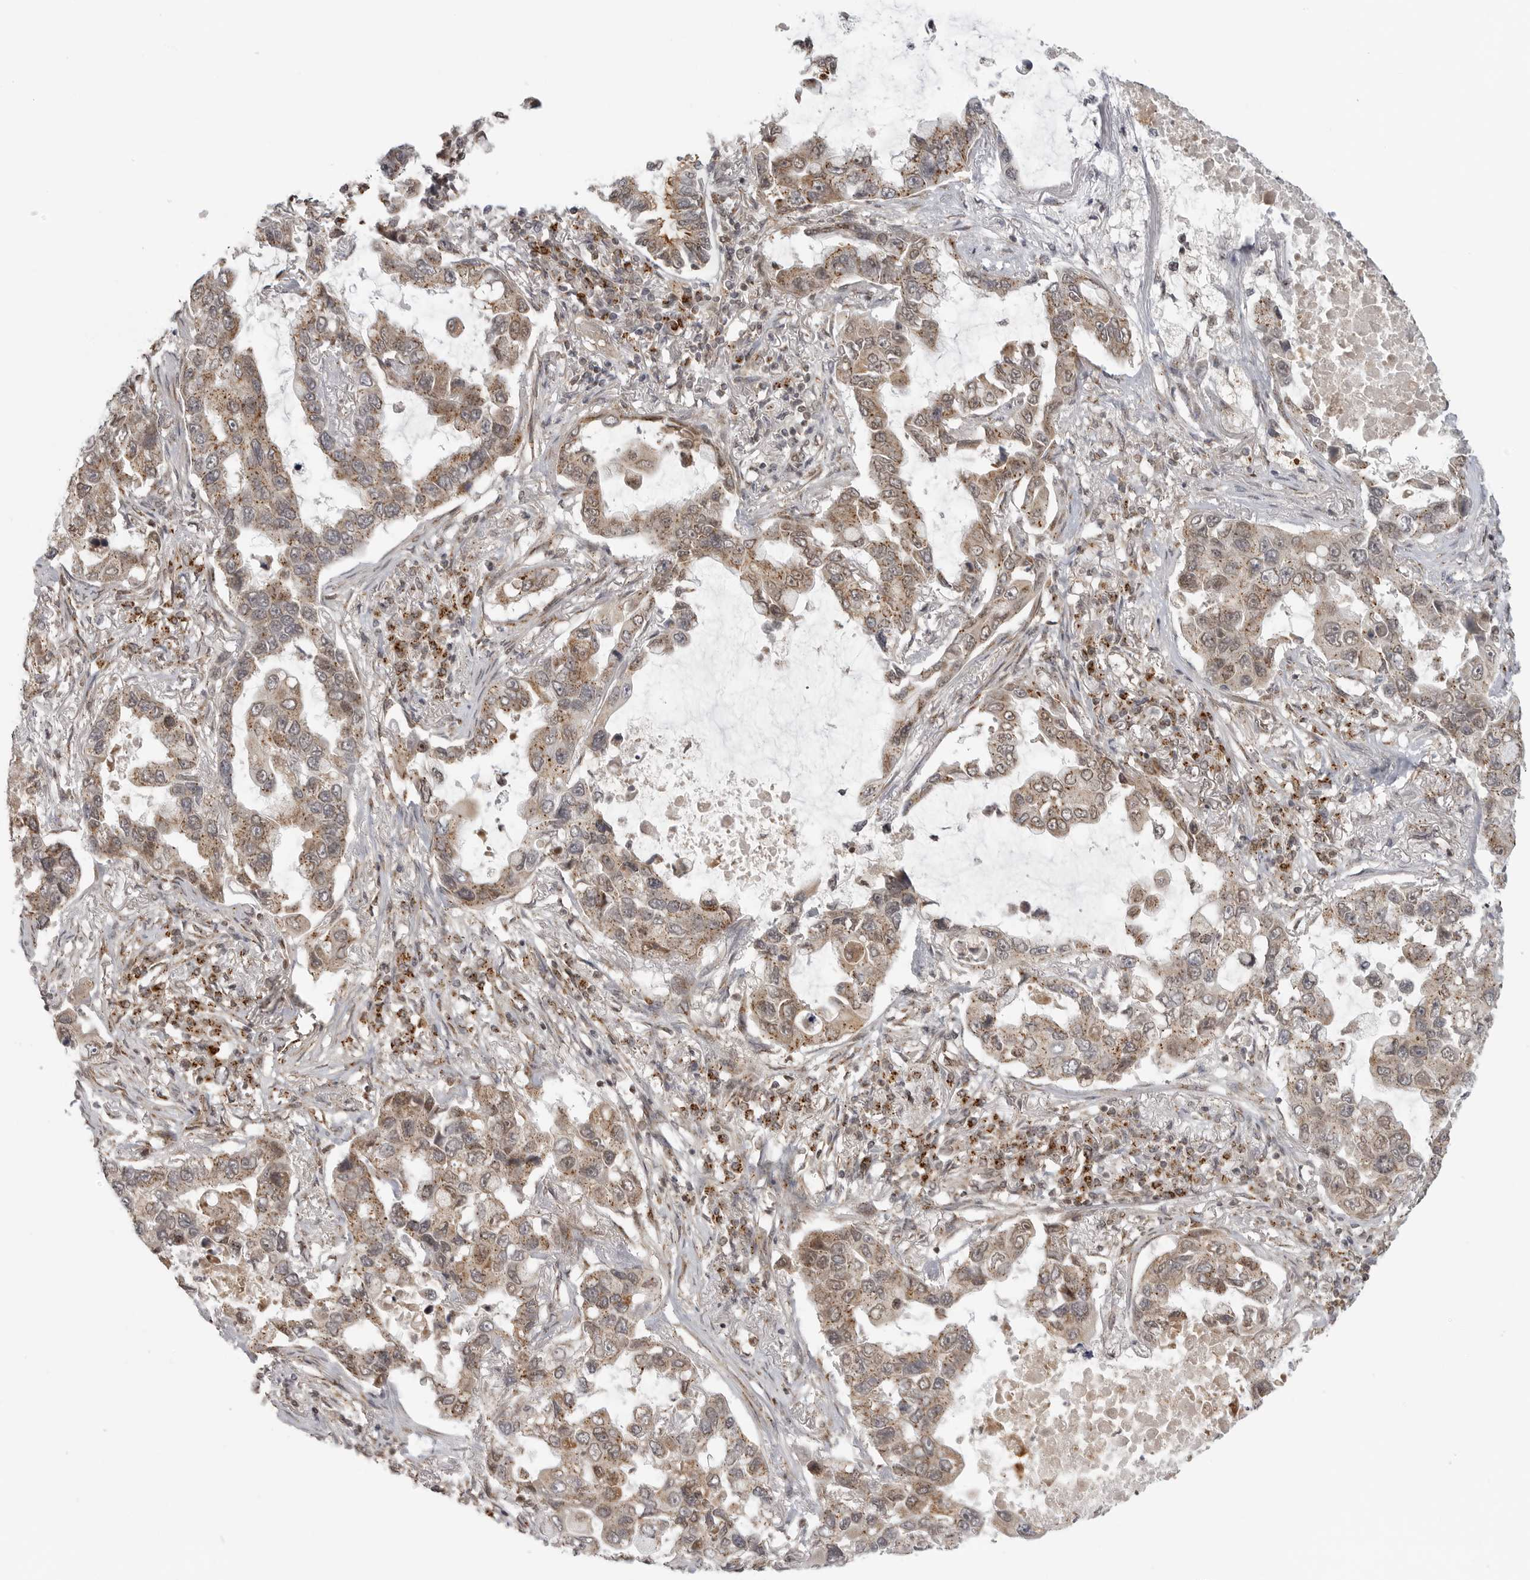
{"staining": {"intensity": "moderate", "quantity": ">75%", "location": "cytoplasmic/membranous"}, "tissue": "lung cancer", "cell_type": "Tumor cells", "image_type": "cancer", "snomed": [{"axis": "morphology", "description": "Adenocarcinoma, NOS"}, {"axis": "topography", "description": "Lung"}], "caption": "High-power microscopy captured an IHC micrograph of lung adenocarcinoma, revealing moderate cytoplasmic/membranous expression in about >75% of tumor cells.", "gene": "COPA", "patient": {"sex": "male", "age": 64}}